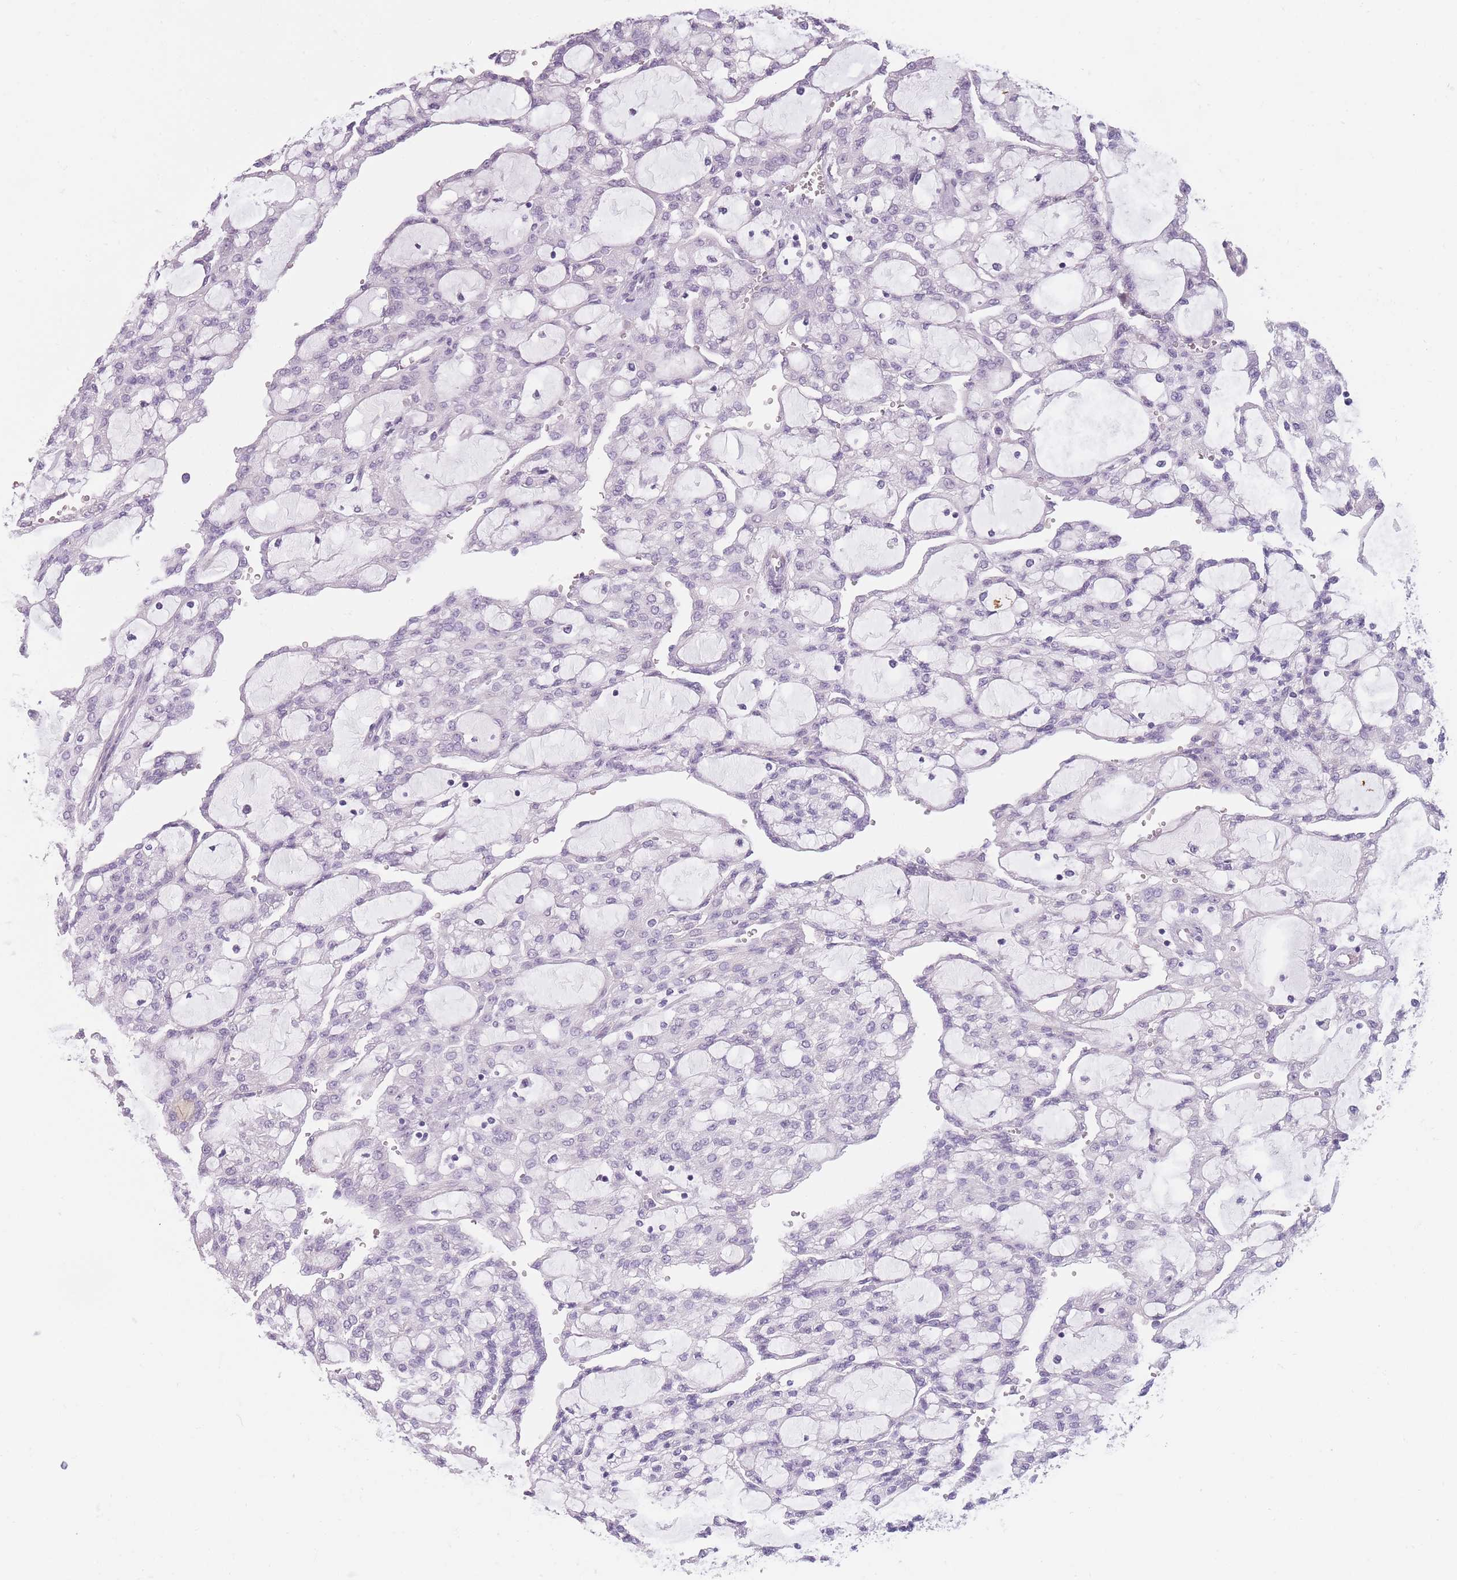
{"staining": {"intensity": "negative", "quantity": "none", "location": "none"}, "tissue": "renal cancer", "cell_type": "Tumor cells", "image_type": "cancer", "snomed": [{"axis": "morphology", "description": "Adenocarcinoma, NOS"}, {"axis": "topography", "description": "Kidney"}], "caption": "DAB immunohistochemical staining of human adenocarcinoma (renal) reveals no significant positivity in tumor cells.", "gene": "TMEM236", "patient": {"sex": "male", "age": 63}}